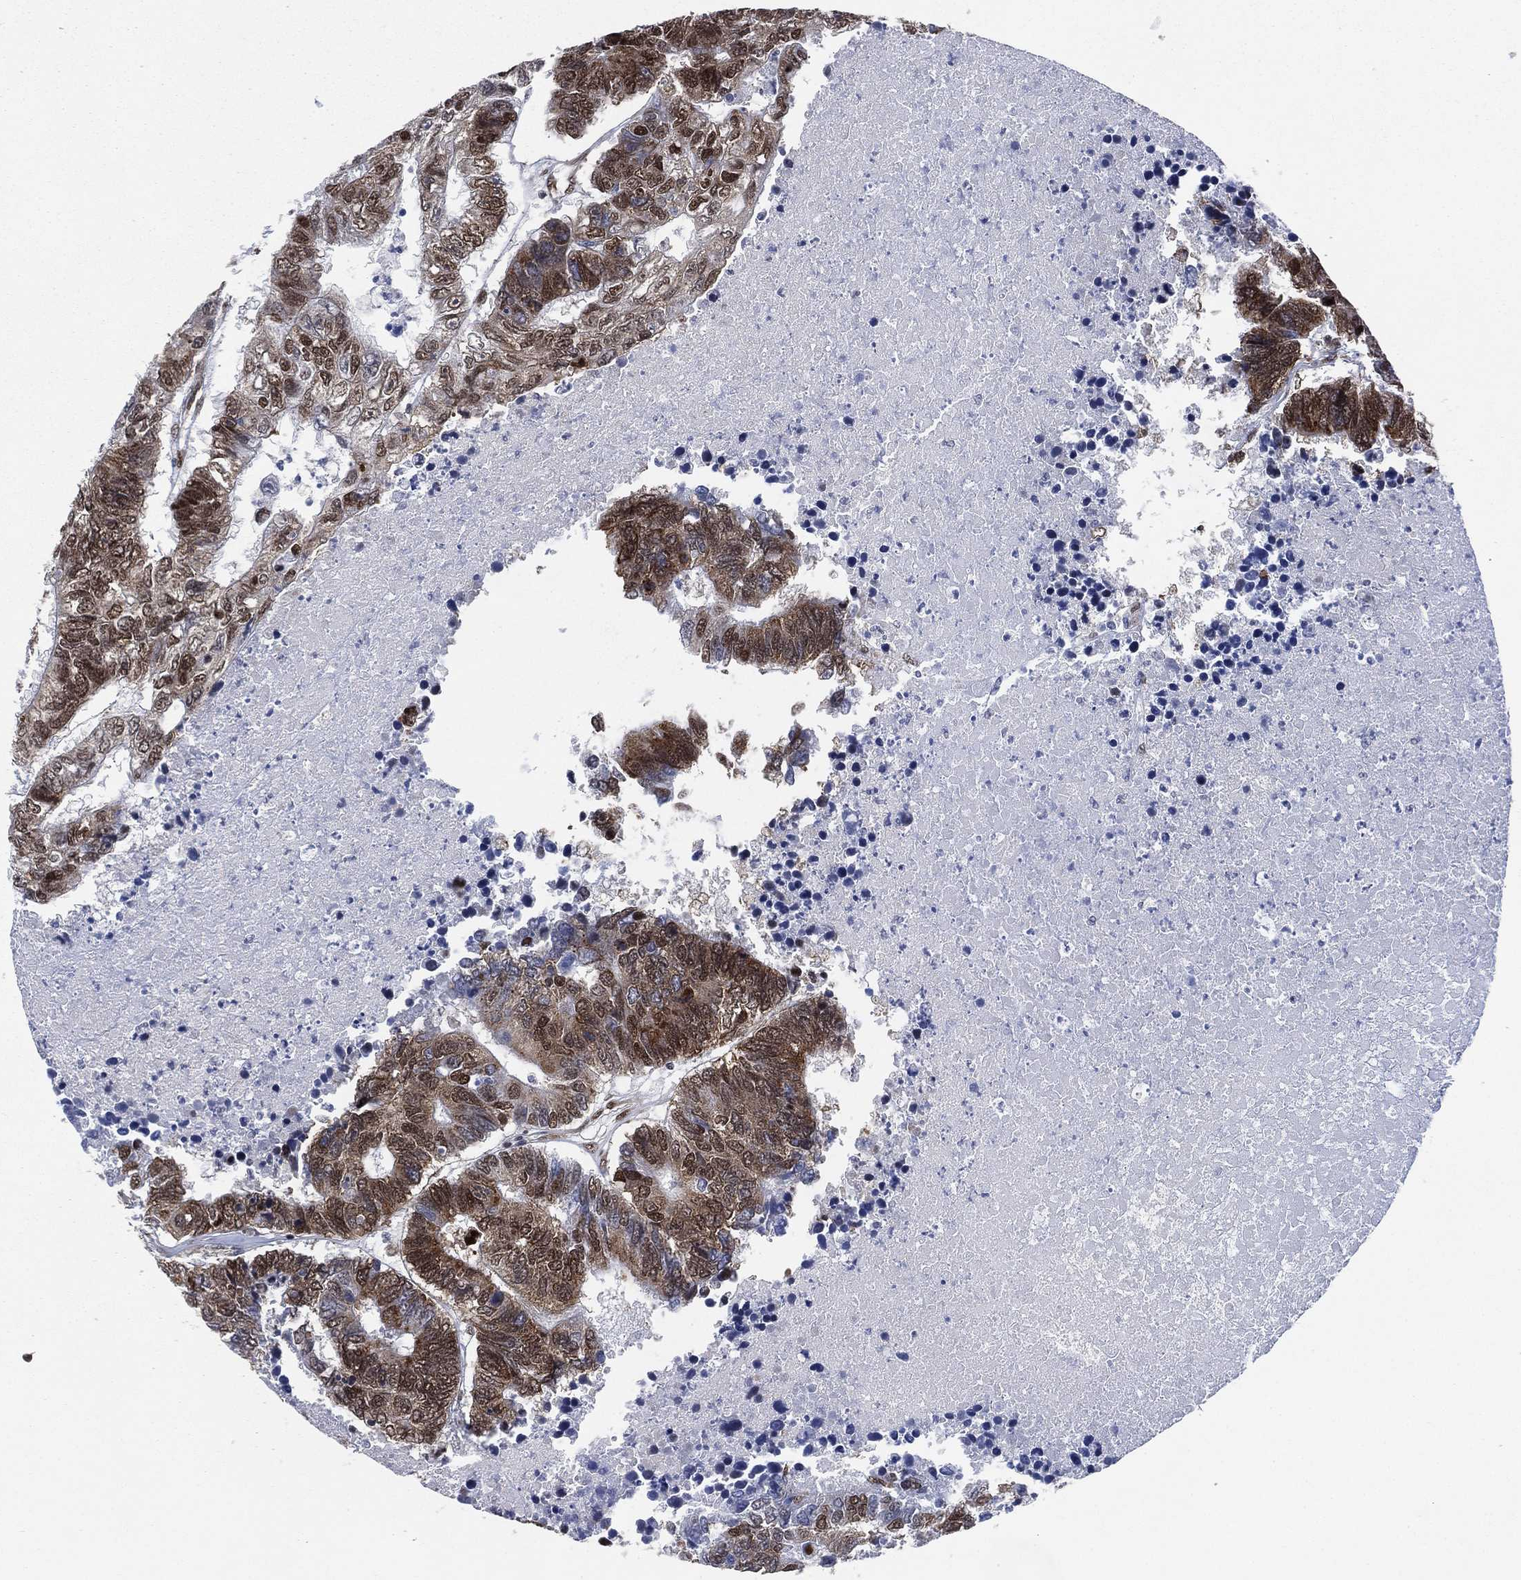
{"staining": {"intensity": "moderate", "quantity": "25%-75%", "location": "cytoplasmic/membranous,nuclear"}, "tissue": "colorectal cancer", "cell_type": "Tumor cells", "image_type": "cancer", "snomed": [{"axis": "morphology", "description": "Adenocarcinoma, NOS"}, {"axis": "topography", "description": "Colon"}], "caption": "The photomicrograph displays staining of colorectal cancer, revealing moderate cytoplasmic/membranous and nuclear protein expression (brown color) within tumor cells. Using DAB (3,3'-diaminobenzidine) (brown) and hematoxylin (blue) stains, captured at high magnification using brightfield microscopy.", "gene": "FUBP3", "patient": {"sex": "female", "age": 48}}